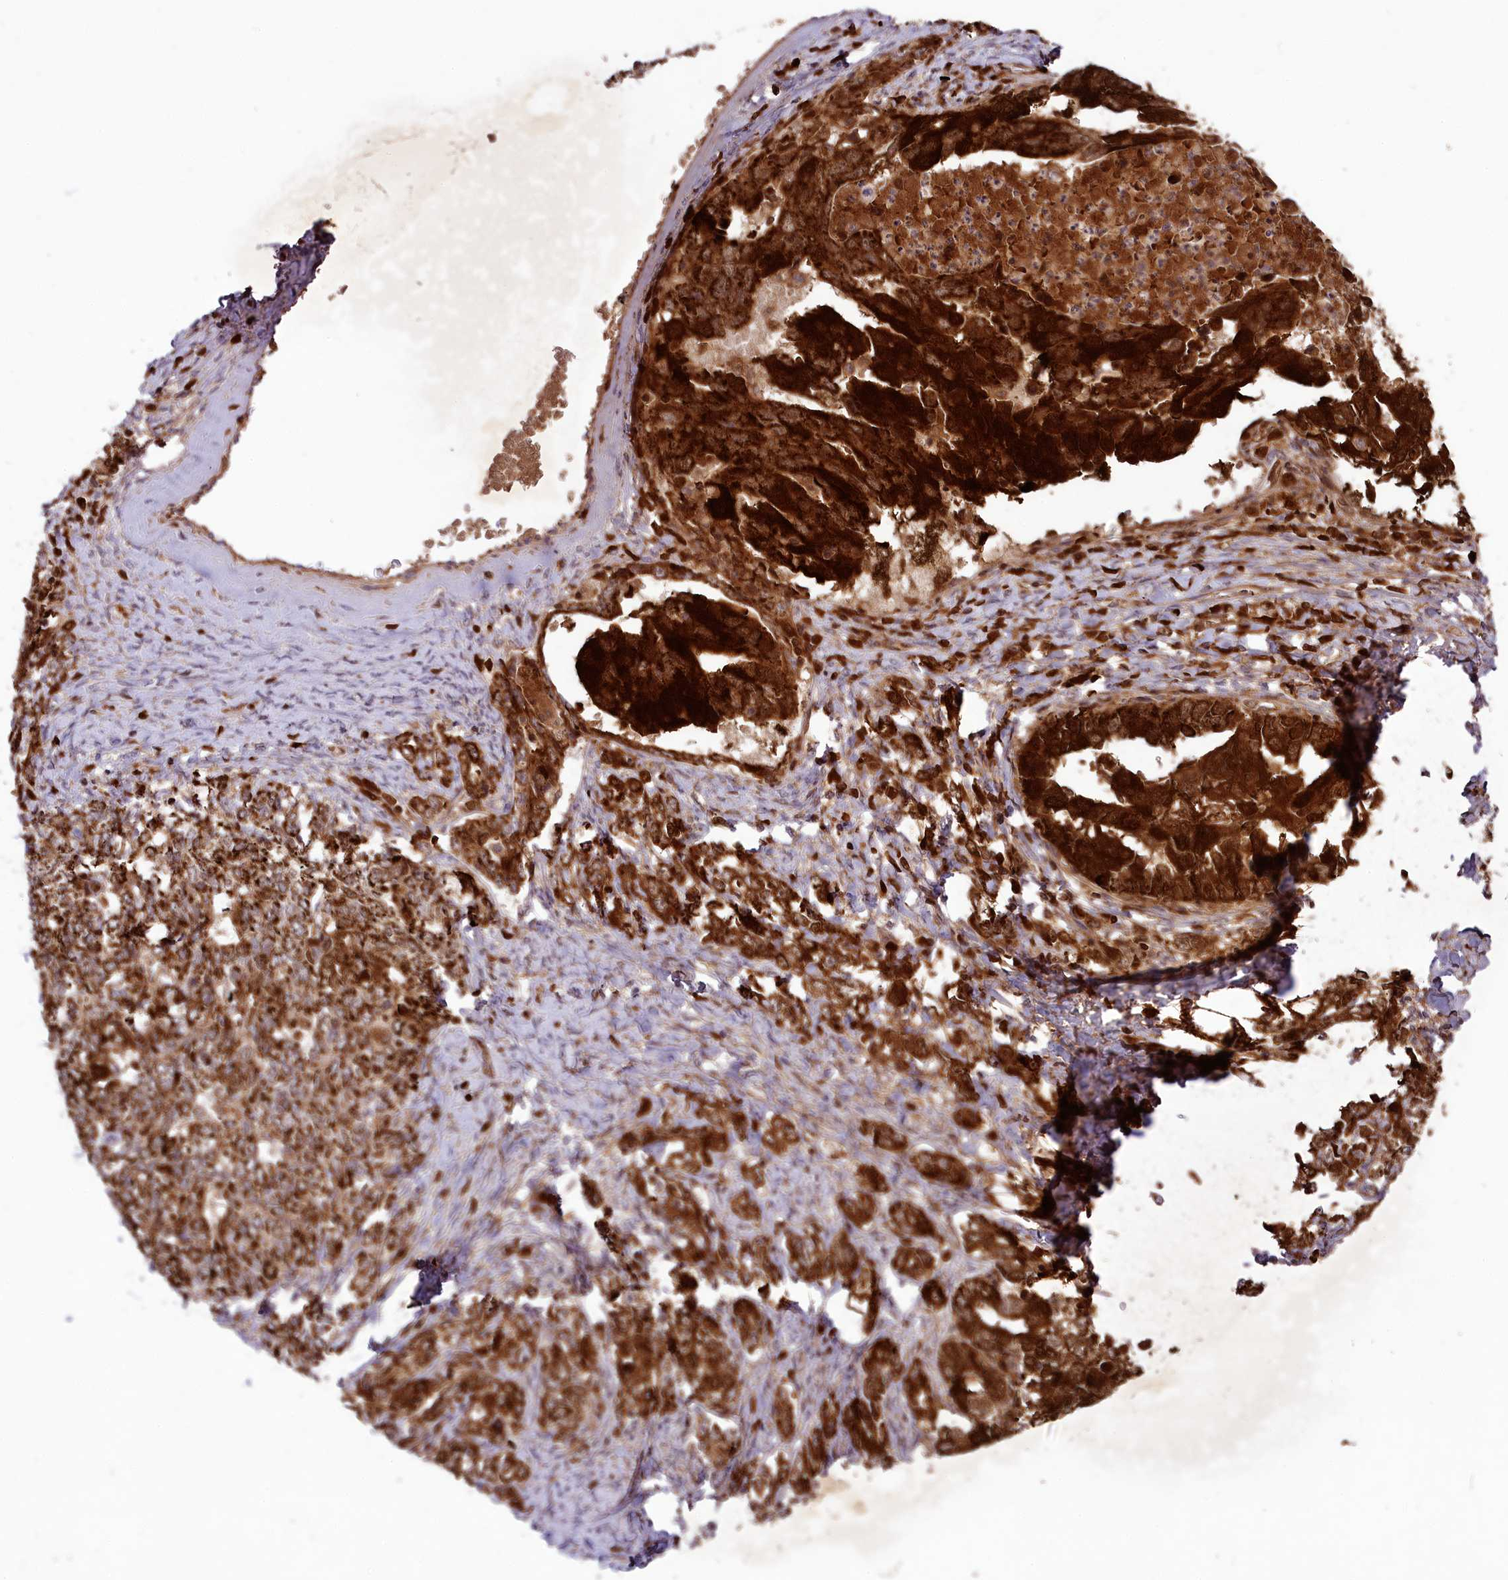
{"staining": {"intensity": "strong", "quantity": ">75%", "location": "cytoplasmic/membranous"}, "tissue": "ovarian cancer", "cell_type": "Tumor cells", "image_type": "cancer", "snomed": [{"axis": "morphology", "description": "Carcinoma, endometroid"}, {"axis": "topography", "description": "Ovary"}], "caption": "Ovarian cancer (endometroid carcinoma) was stained to show a protein in brown. There is high levels of strong cytoplasmic/membranous expression in approximately >75% of tumor cells.", "gene": "COX17", "patient": {"sex": "female", "age": 62}}